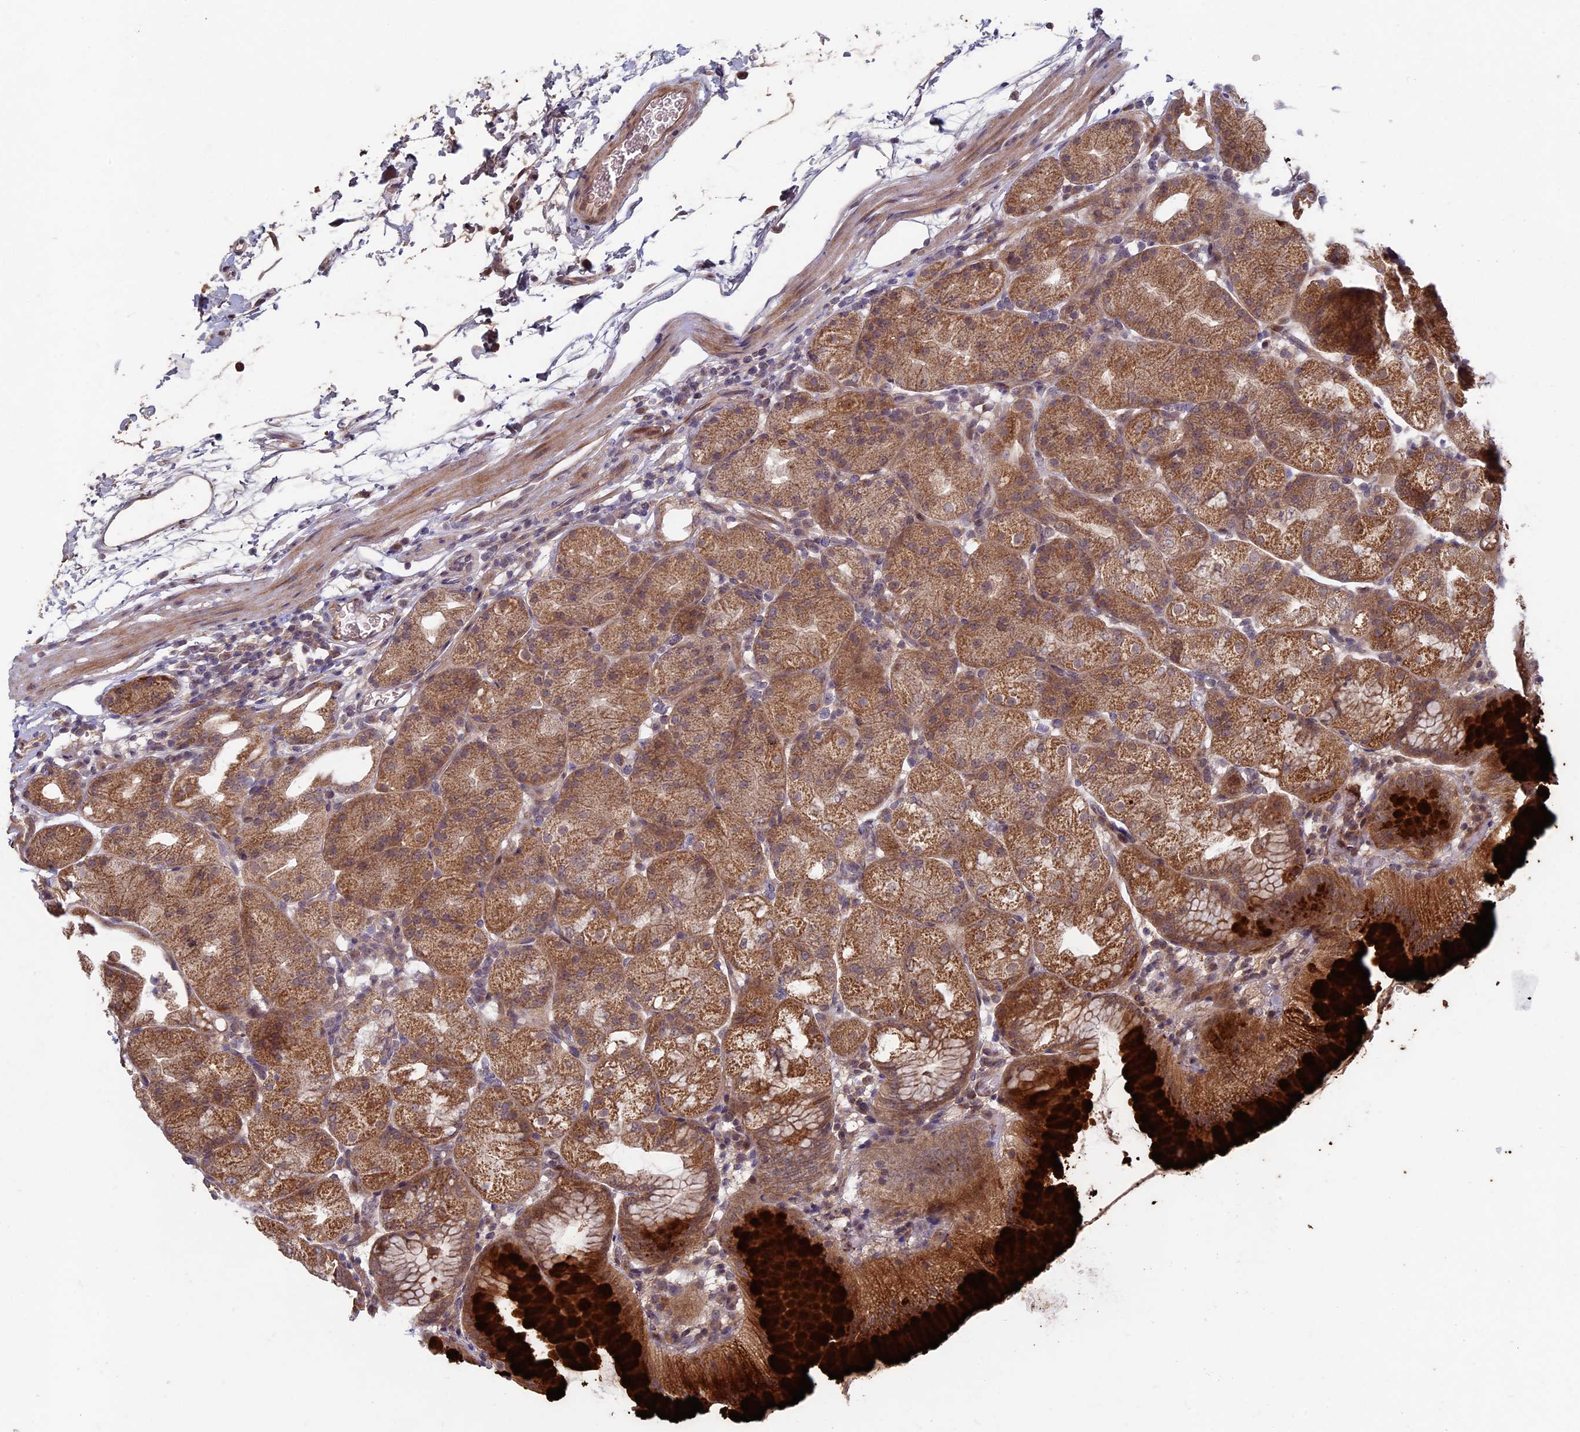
{"staining": {"intensity": "moderate", "quantity": ">75%", "location": "cytoplasmic/membranous"}, "tissue": "stomach", "cell_type": "Glandular cells", "image_type": "normal", "snomed": [{"axis": "morphology", "description": "Normal tissue, NOS"}, {"axis": "topography", "description": "Stomach, upper"}, {"axis": "topography", "description": "Stomach, lower"}], "caption": "A histopathology image of stomach stained for a protein displays moderate cytoplasmic/membranous brown staining in glandular cells.", "gene": "RCCD1", "patient": {"sex": "male", "age": 62}}